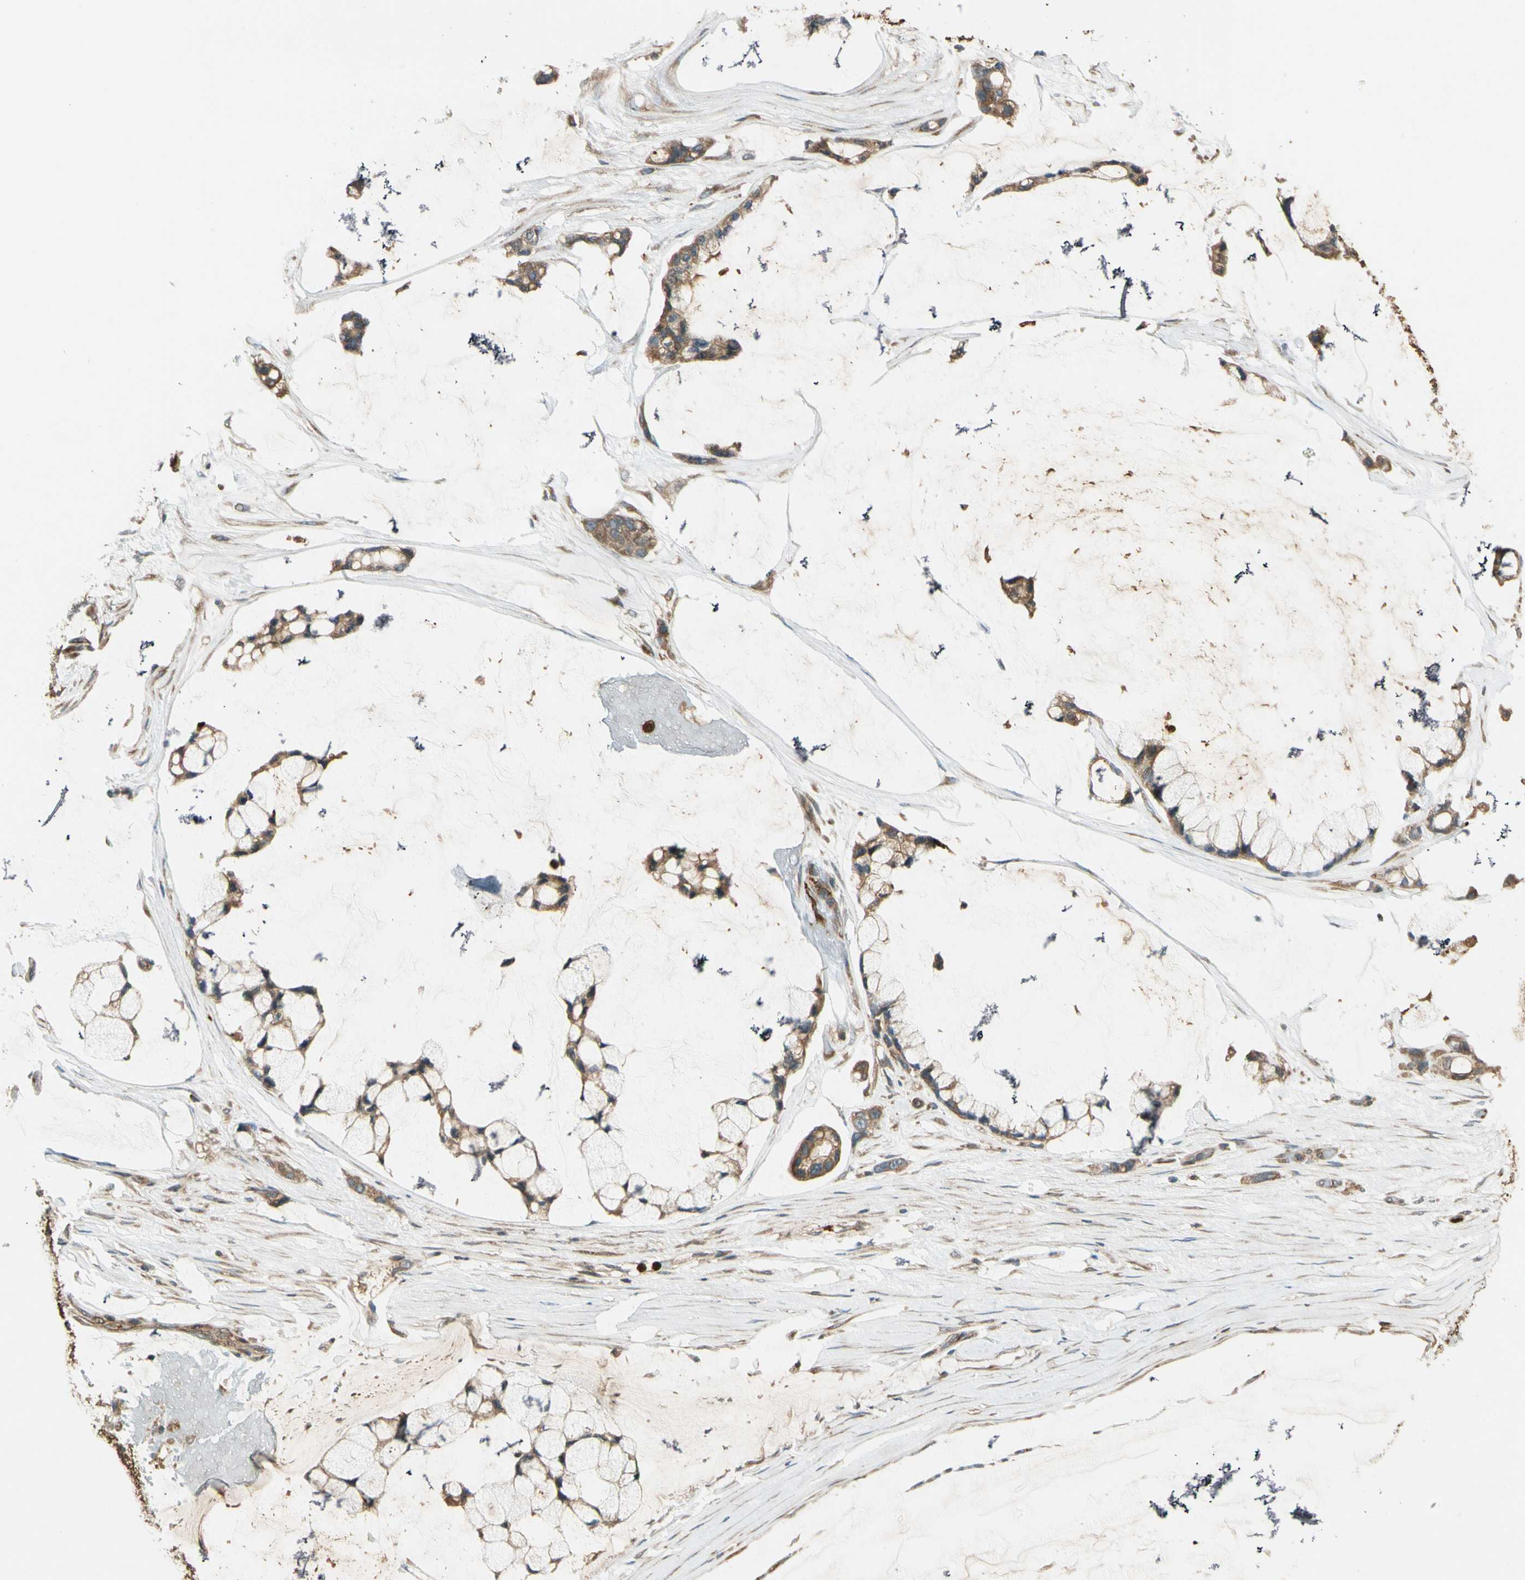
{"staining": {"intensity": "moderate", "quantity": ">75%", "location": "cytoplasmic/membranous"}, "tissue": "ovarian cancer", "cell_type": "Tumor cells", "image_type": "cancer", "snomed": [{"axis": "morphology", "description": "Cystadenocarcinoma, mucinous, NOS"}, {"axis": "topography", "description": "Ovary"}], "caption": "This histopathology image demonstrates ovarian cancer stained with immunohistochemistry to label a protein in brown. The cytoplasmic/membranous of tumor cells show moderate positivity for the protein. Nuclei are counter-stained blue.", "gene": "STX11", "patient": {"sex": "female", "age": 39}}